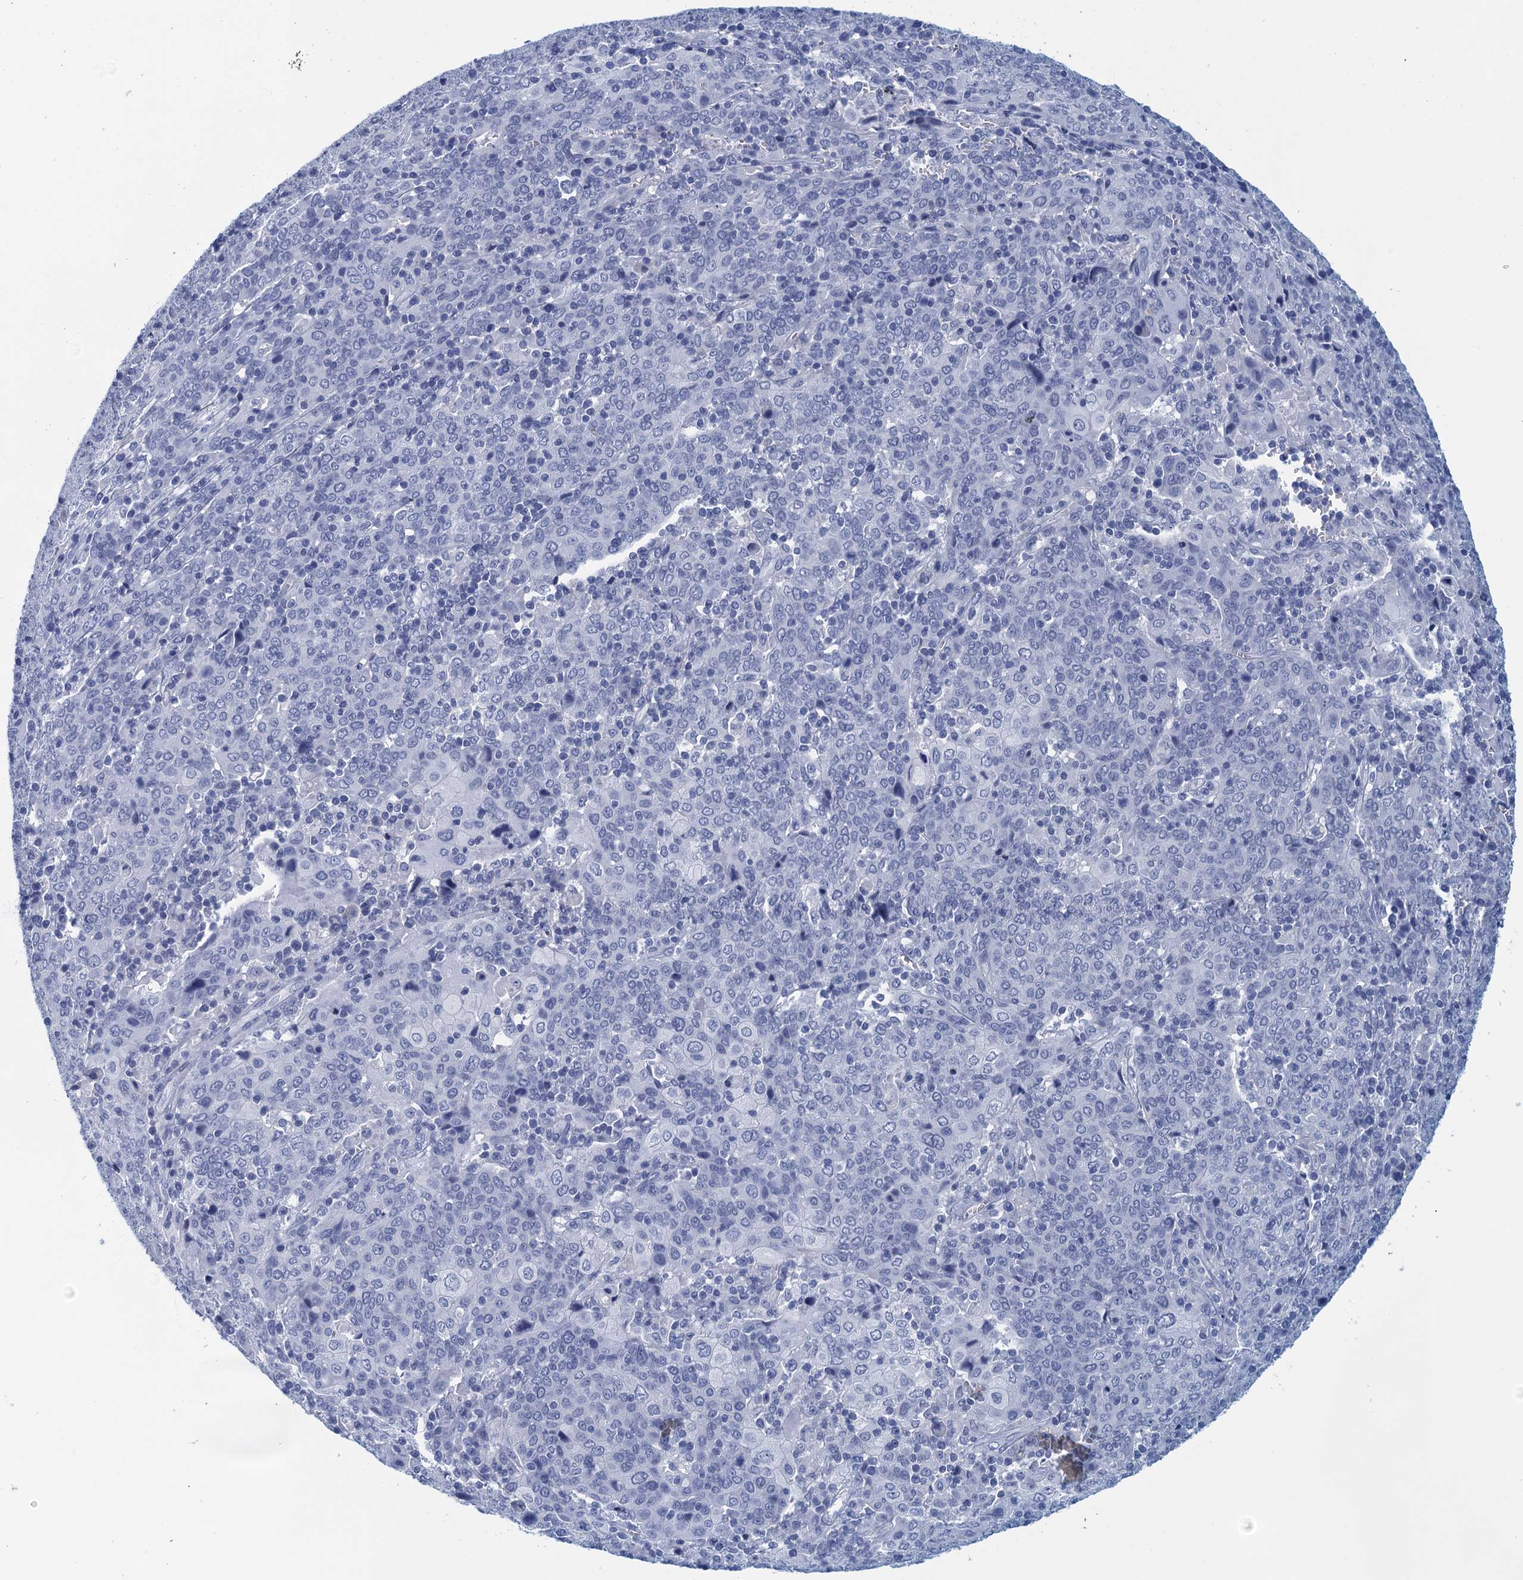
{"staining": {"intensity": "negative", "quantity": "none", "location": "none"}, "tissue": "cervical cancer", "cell_type": "Tumor cells", "image_type": "cancer", "snomed": [{"axis": "morphology", "description": "Squamous cell carcinoma, NOS"}, {"axis": "topography", "description": "Cervix"}], "caption": "DAB immunohistochemical staining of cervical squamous cell carcinoma exhibits no significant staining in tumor cells.", "gene": "CYP51A1", "patient": {"sex": "female", "age": 67}}